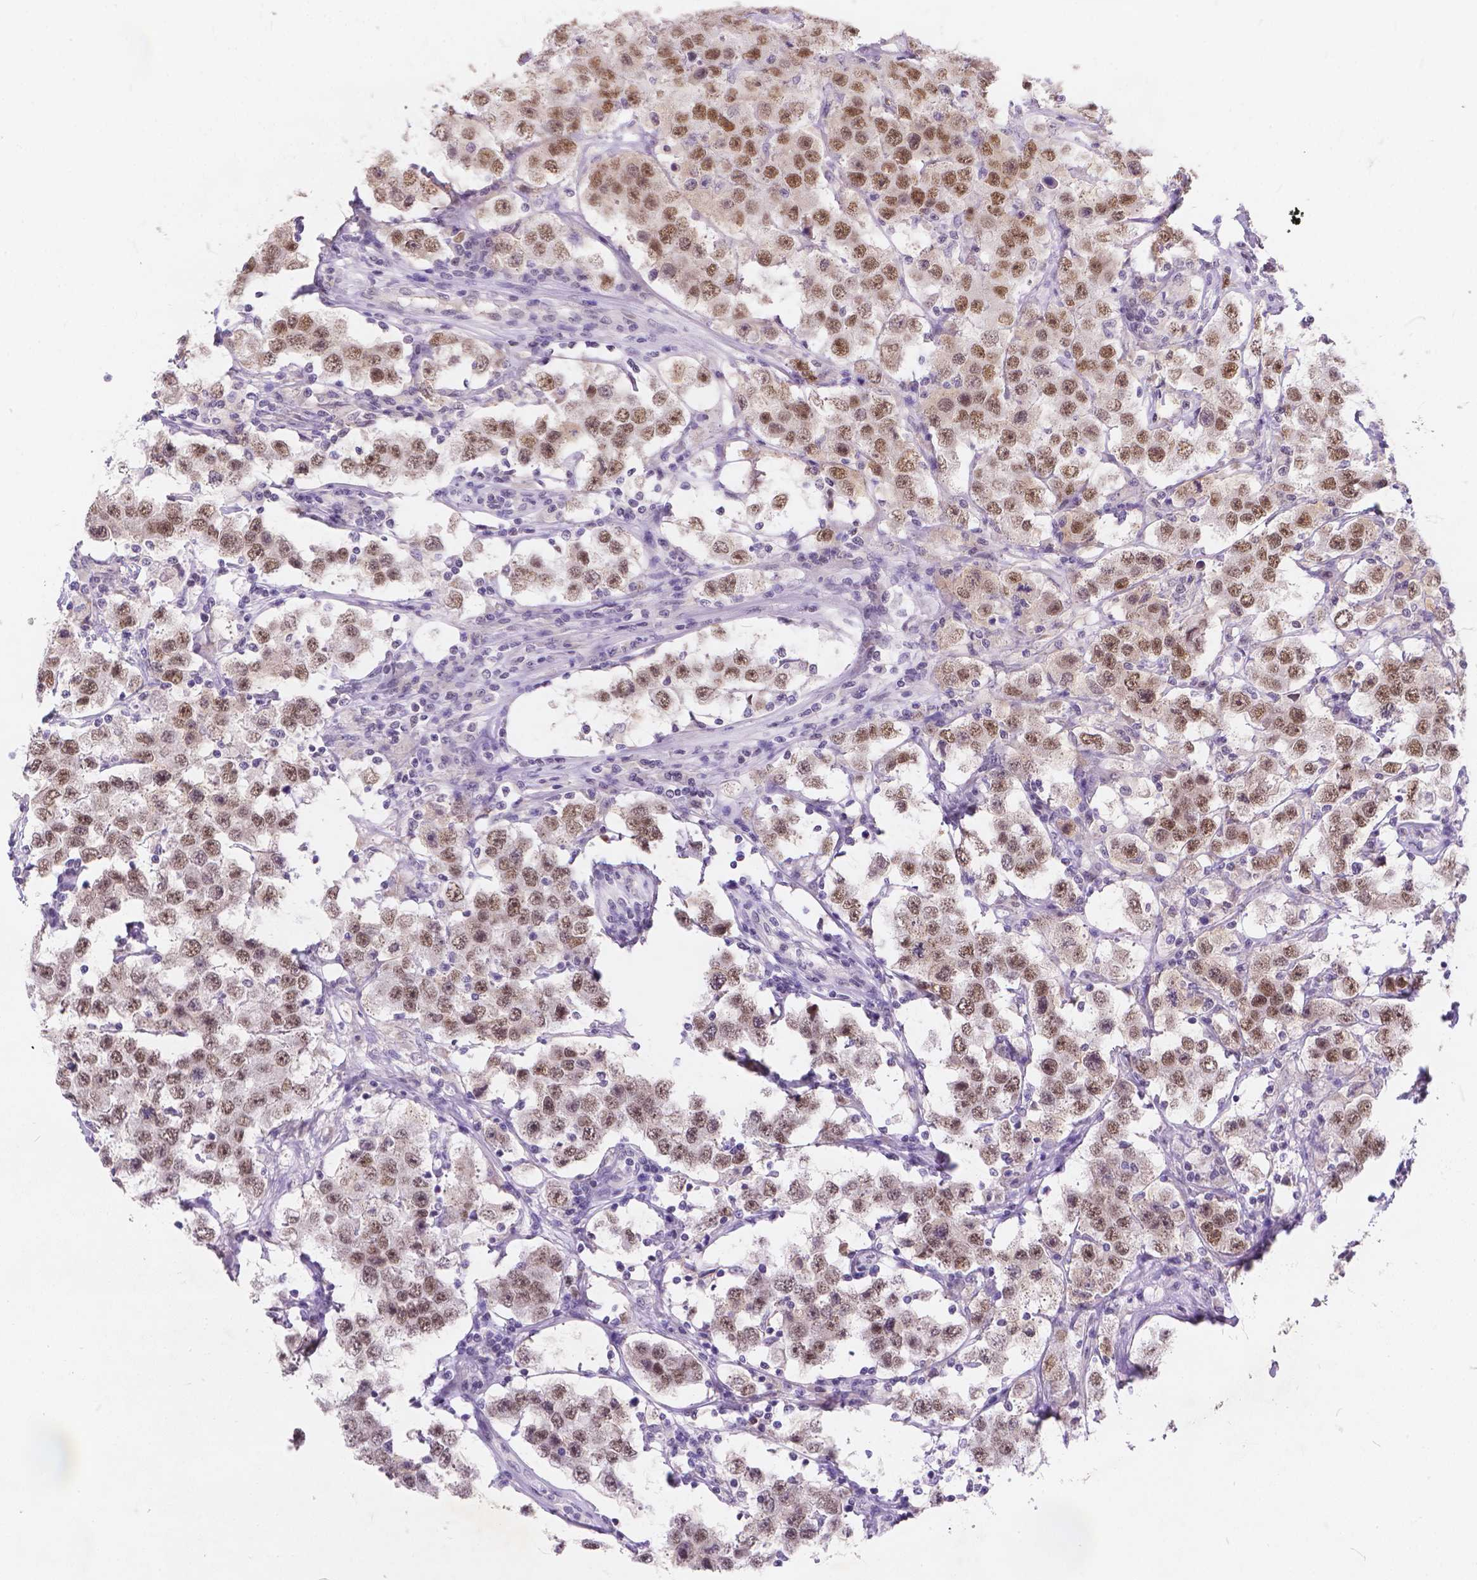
{"staining": {"intensity": "moderate", "quantity": ">75%", "location": "nuclear"}, "tissue": "testis cancer", "cell_type": "Tumor cells", "image_type": "cancer", "snomed": [{"axis": "morphology", "description": "Seminoma, NOS"}, {"axis": "topography", "description": "Testis"}], "caption": "Testis cancer stained for a protein (brown) demonstrates moderate nuclear positive positivity in about >75% of tumor cells.", "gene": "FAM53A", "patient": {"sex": "male", "age": 52}}